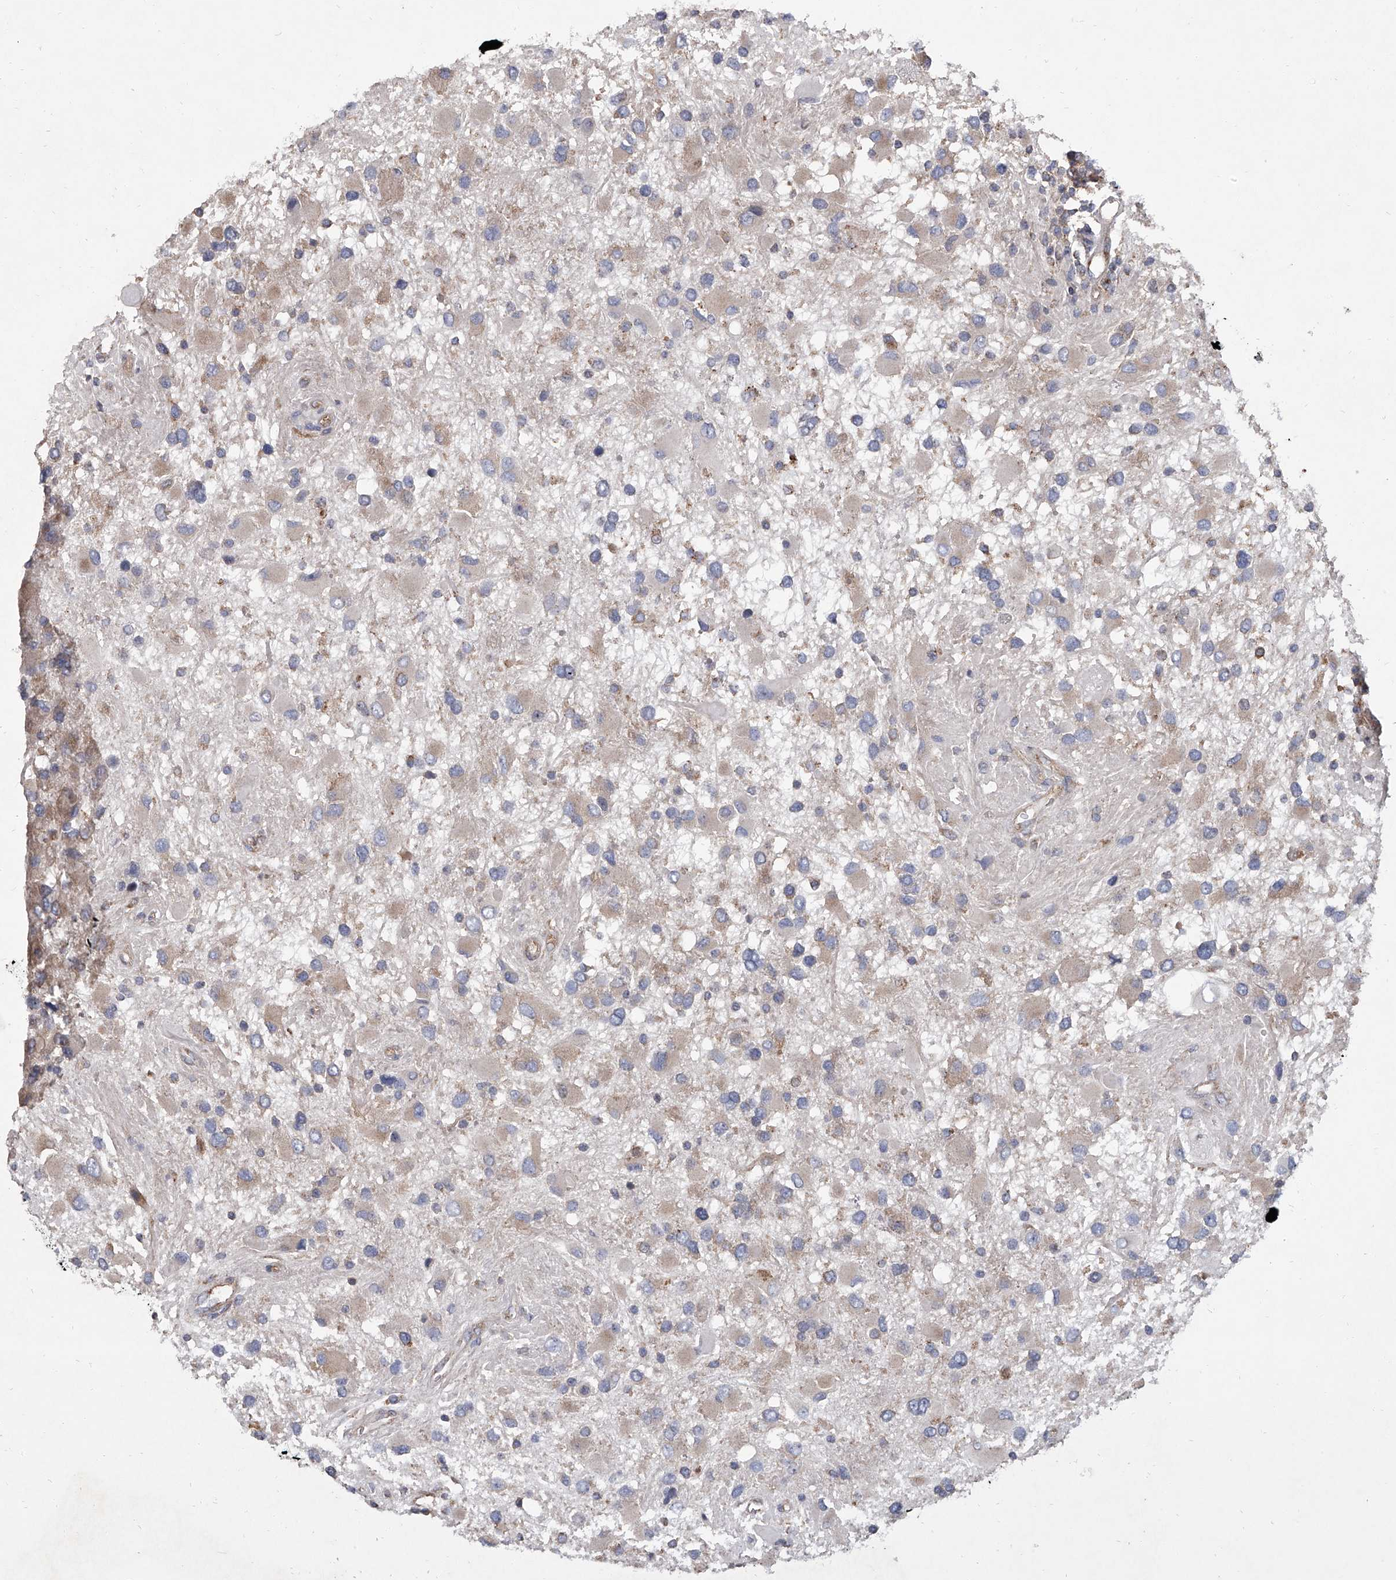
{"staining": {"intensity": "negative", "quantity": "none", "location": "none"}, "tissue": "glioma", "cell_type": "Tumor cells", "image_type": "cancer", "snomed": [{"axis": "morphology", "description": "Glioma, malignant, High grade"}, {"axis": "topography", "description": "Brain"}], "caption": "Protein analysis of glioma exhibits no significant staining in tumor cells. (DAB immunohistochemistry visualized using brightfield microscopy, high magnification).", "gene": "EIF2S2", "patient": {"sex": "male", "age": 53}}